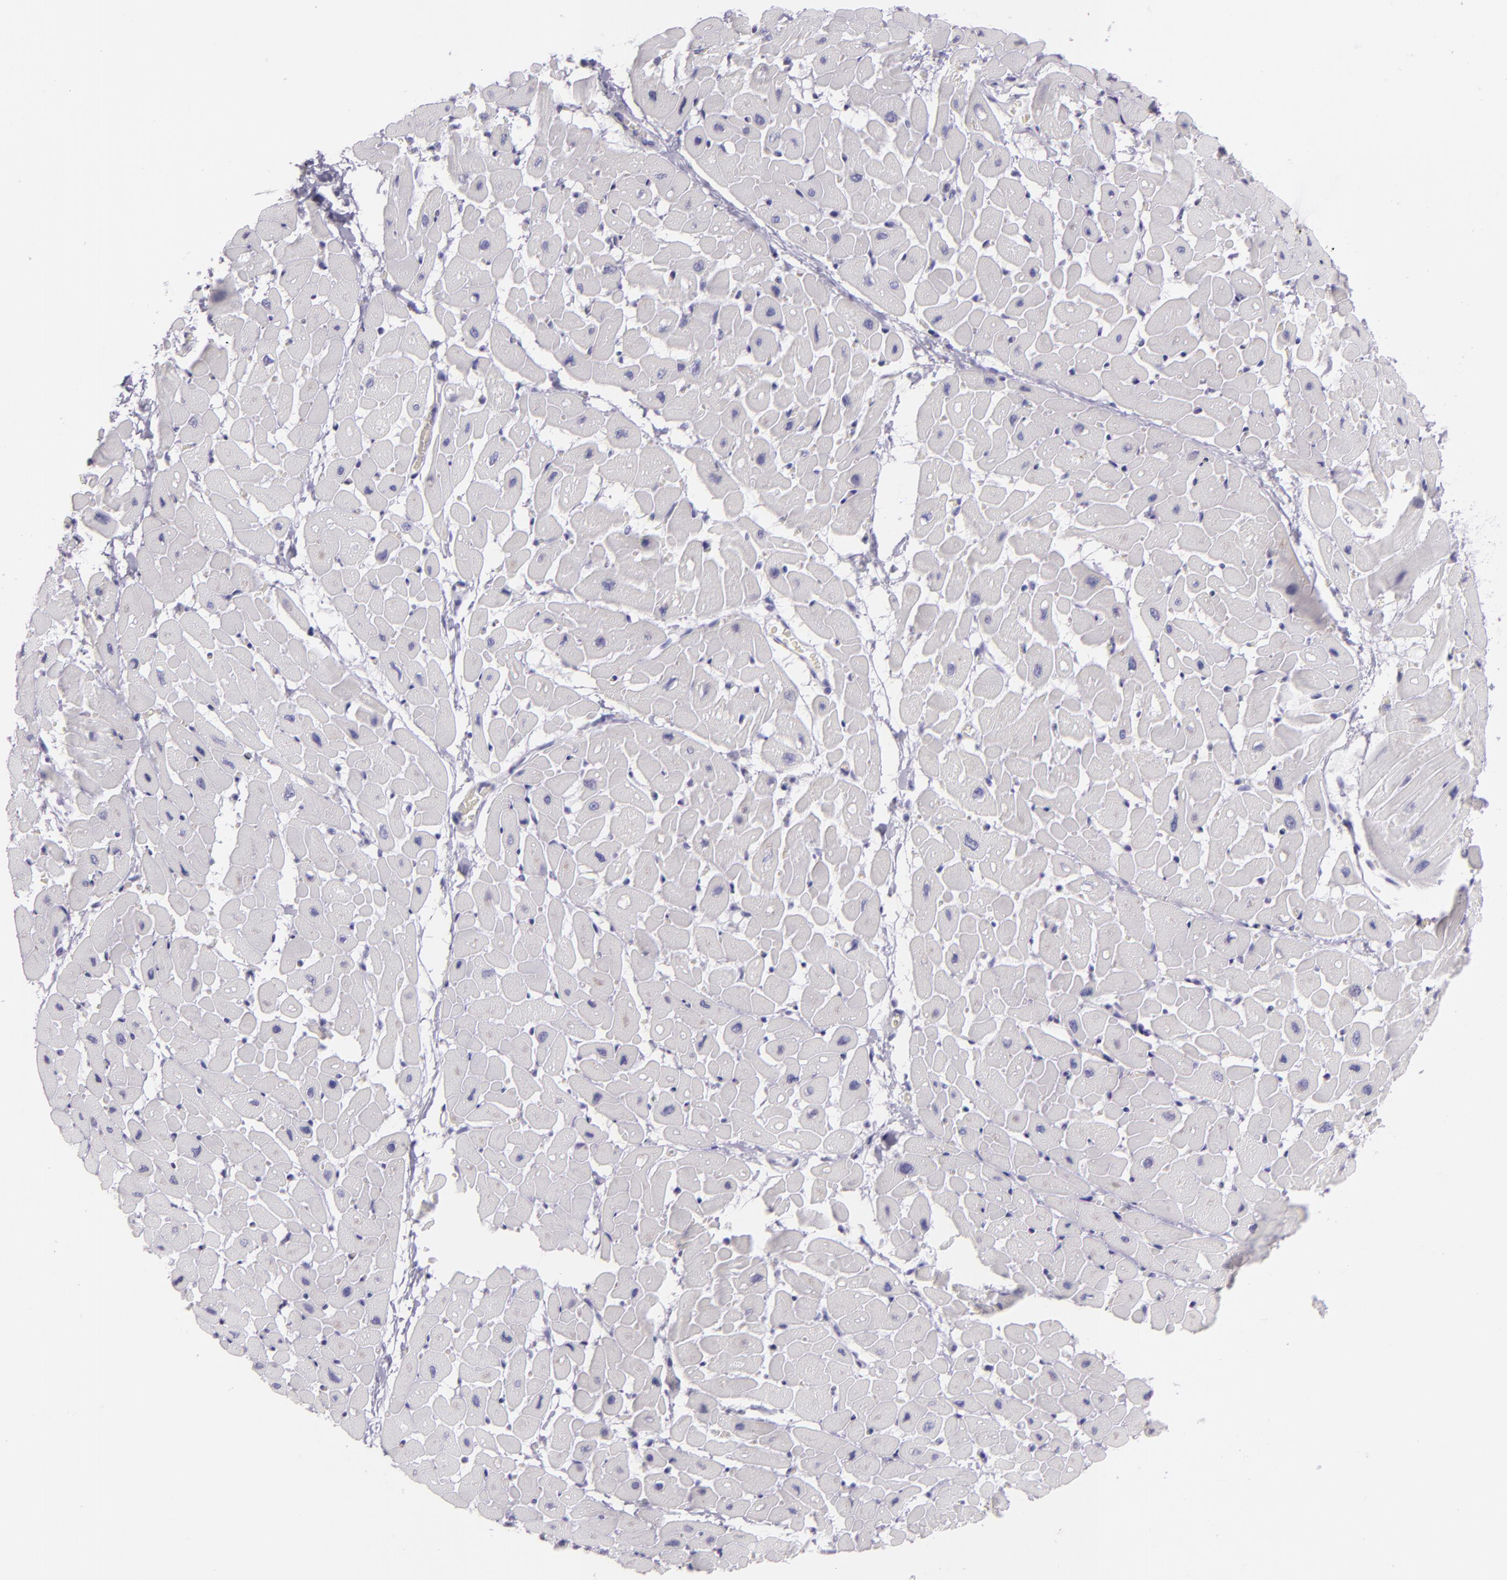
{"staining": {"intensity": "negative", "quantity": "none", "location": "none"}, "tissue": "heart muscle", "cell_type": "Cardiomyocytes", "image_type": "normal", "snomed": [{"axis": "morphology", "description": "Normal tissue, NOS"}, {"axis": "topography", "description": "Heart"}], "caption": "Protein analysis of normal heart muscle reveals no significant expression in cardiomyocytes. (DAB immunohistochemistry (IHC) with hematoxylin counter stain).", "gene": "MUC6", "patient": {"sex": "male", "age": 45}}